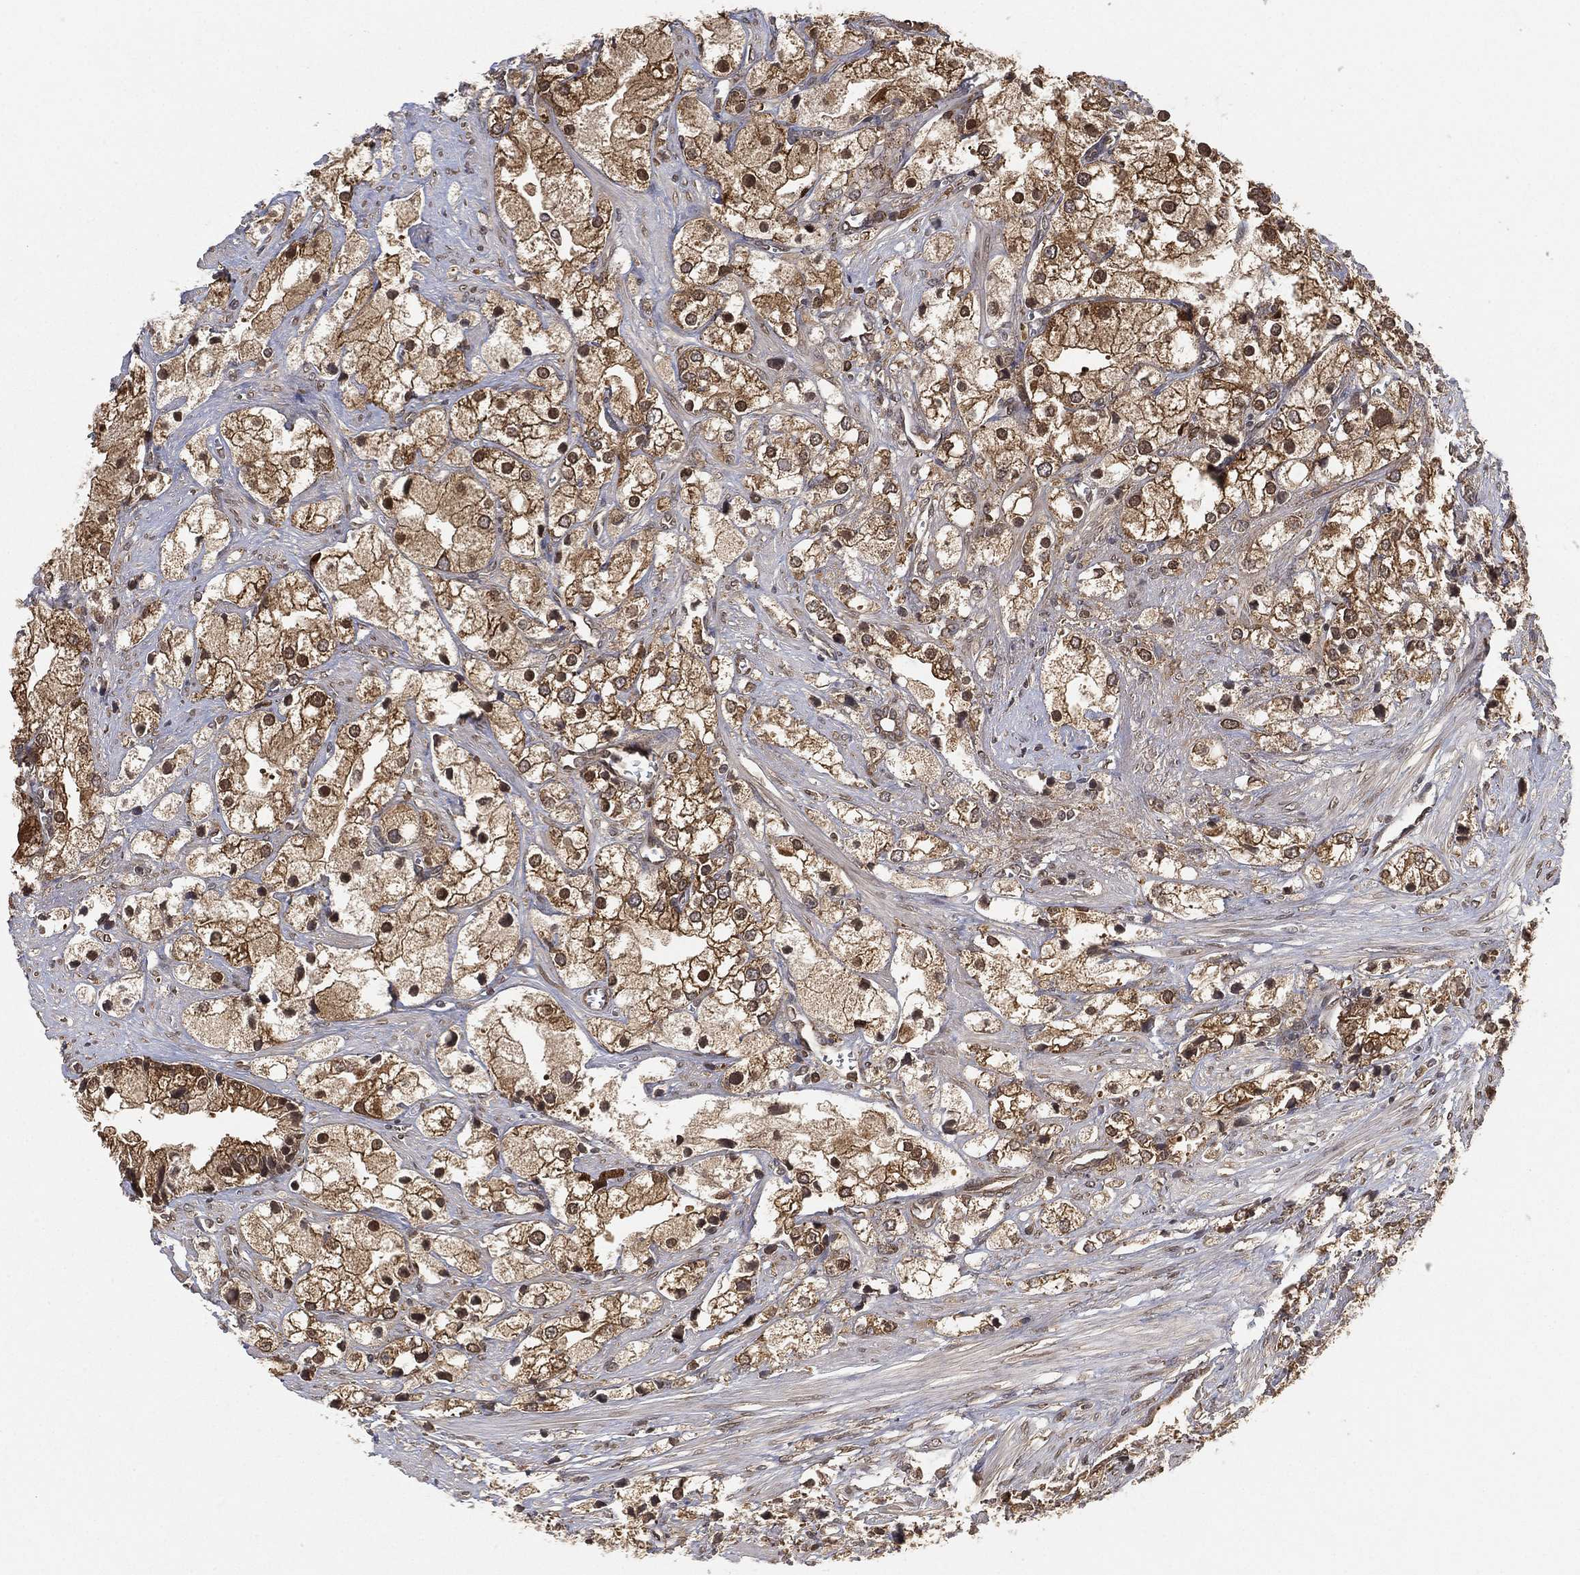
{"staining": {"intensity": "strong", "quantity": ">75%", "location": "cytoplasmic/membranous,nuclear"}, "tissue": "prostate cancer", "cell_type": "Tumor cells", "image_type": "cancer", "snomed": [{"axis": "morphology", "description": "Adenocarcinoma, NOS"}, {"axis": "topography", "description": "Prostate and seminal vesicle, NOS"}, {"axis": "topography", "description": "Prostate"}], "caption": "This micrograph reveals immunohistochemistry staining of human prostate cancer, with high strong cytoplasmic/membranous and nuclear staining in approximately >75% of tumor cells.", "gene": "UBA5", "patient": {"sex": "male", "age": 79}}